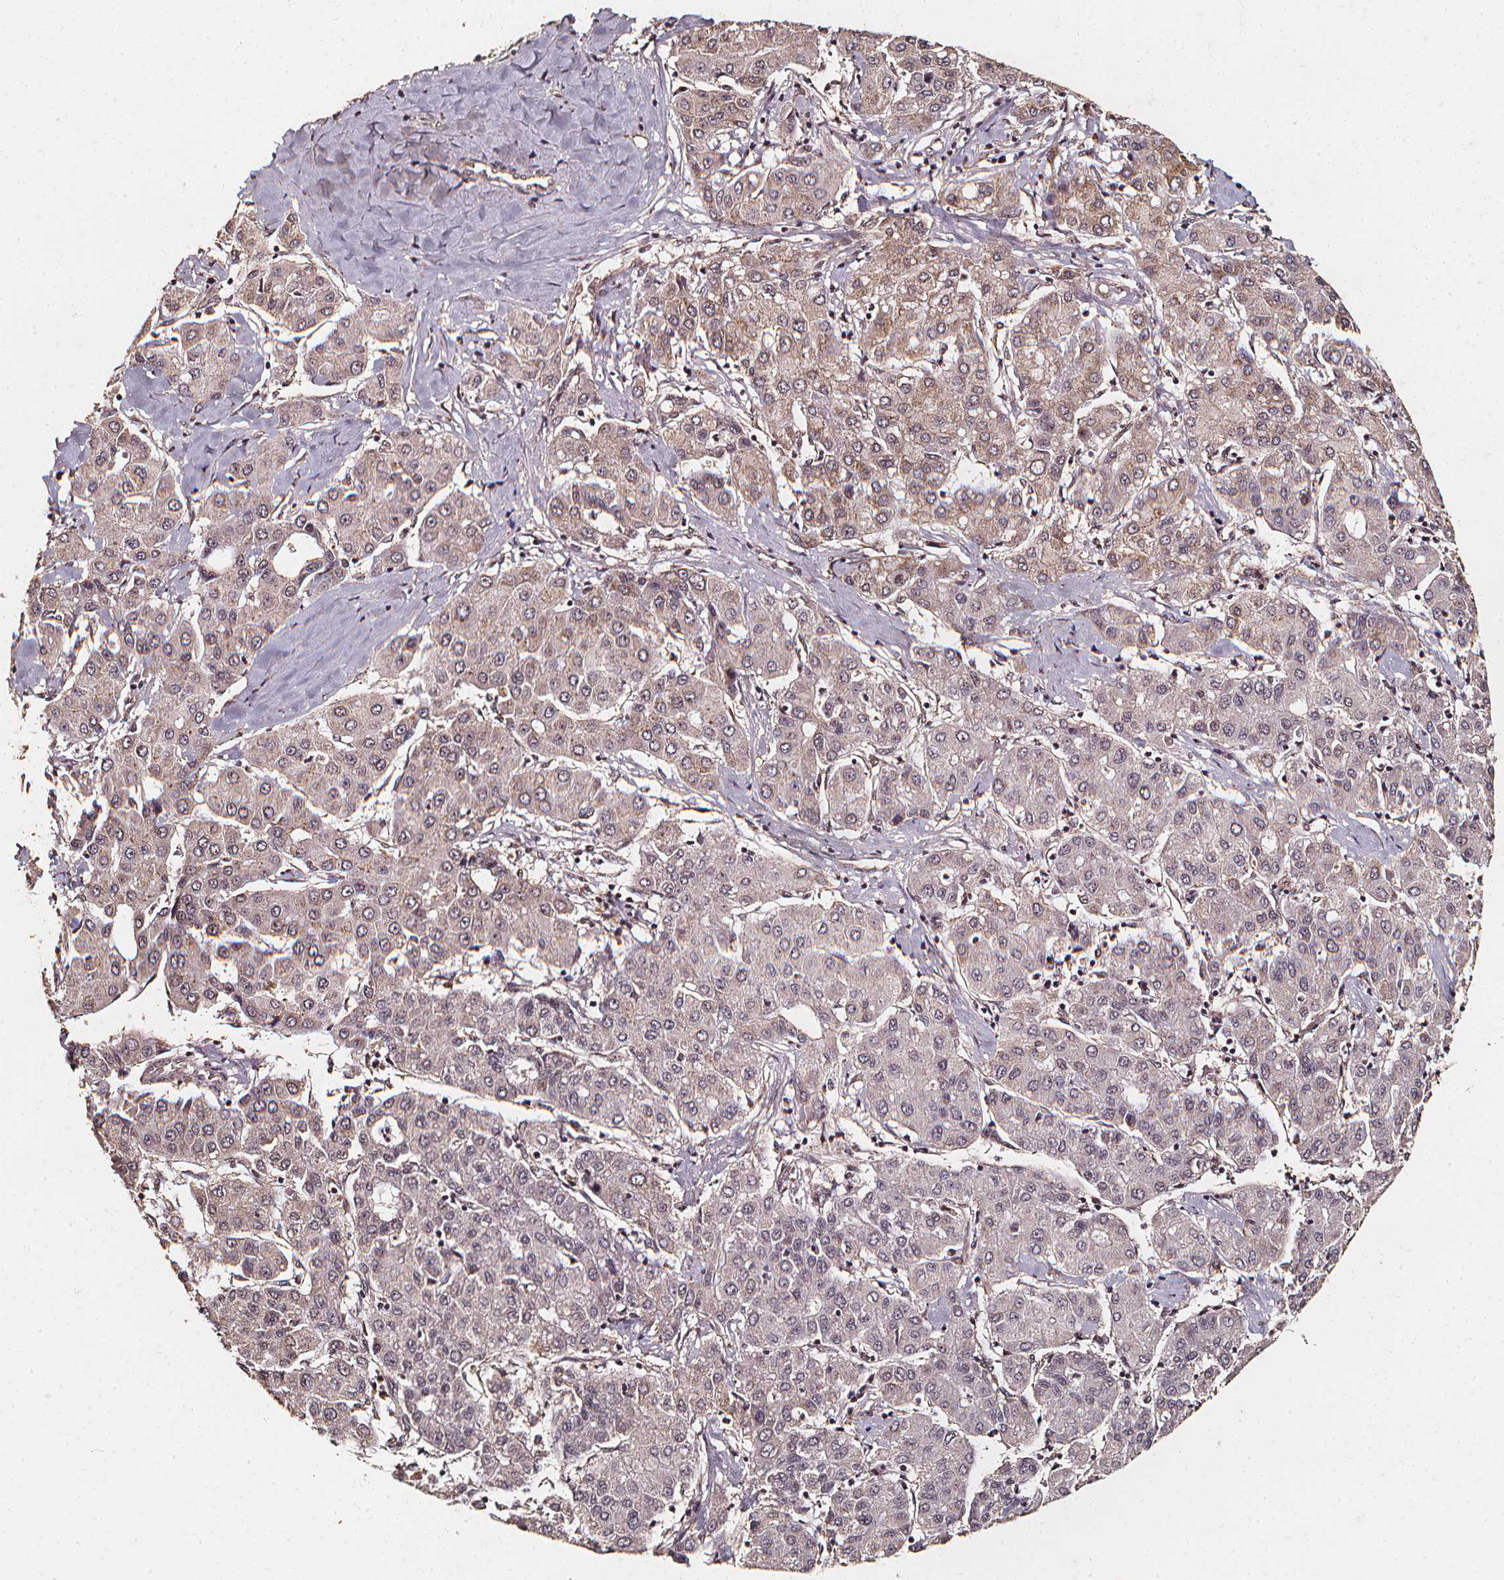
{"staining": {"intensity": "weak", "quantity": "<25%", "location": "cytoplasmic/membranous"}, "tissue": "liver cancer", "cell_type": "Tumor cells", "image_type": "cancer", "snomed": [{"axis": "morphology", "description": "Carcinoma, Hepatocellular, NOS"}, {"axis": "topography", "description": "Liver"}], "caption": "Liver cancer was stained to show a protein in brown. There is no significant staining in tumor cells.", "gene": "SMN1", "patient": {"sex": "male", "age": 65}}